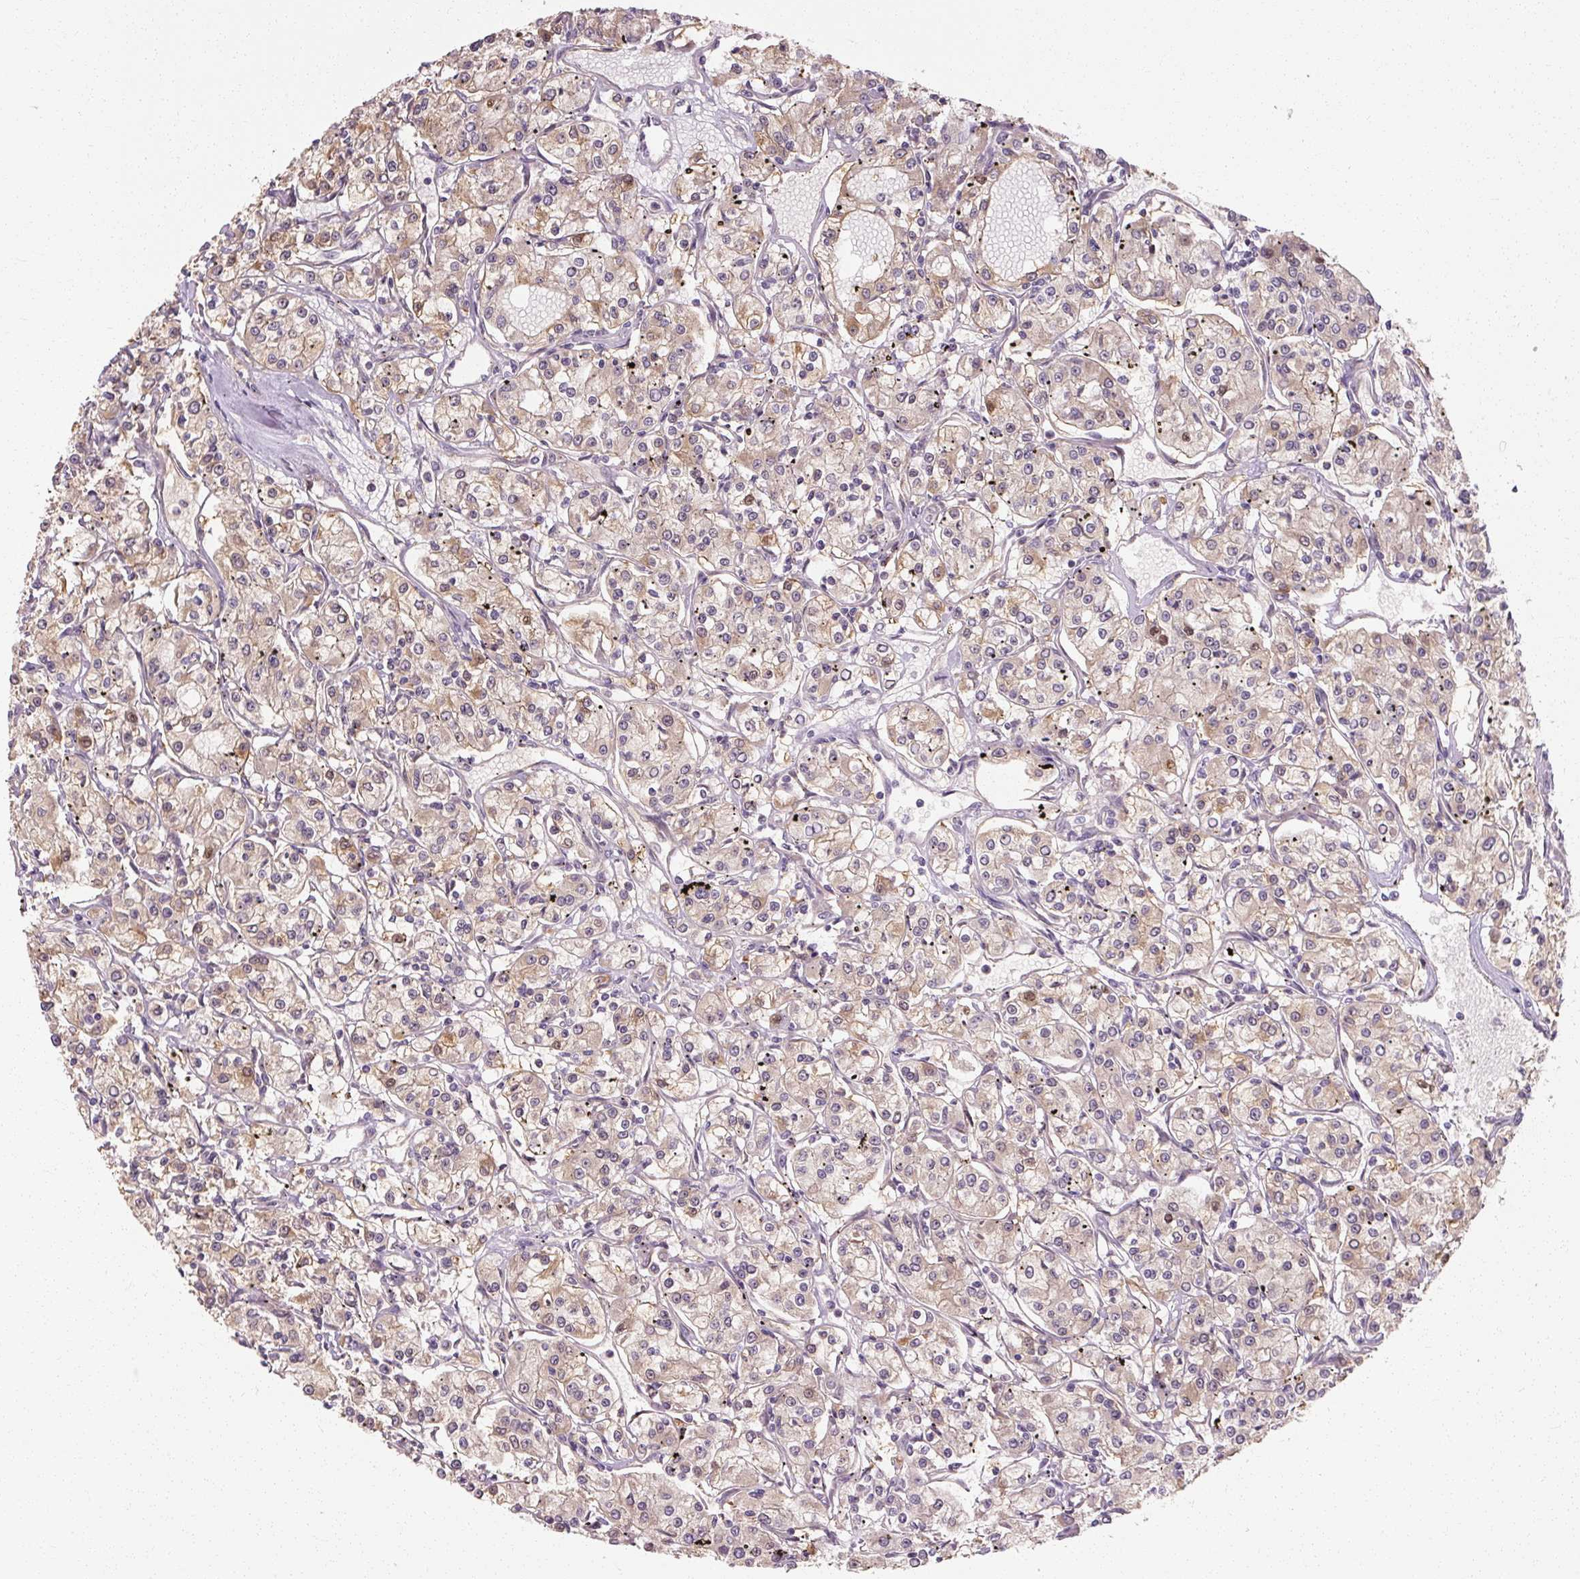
{"staining": {"intensity": "weak", "quantity": "25%-75%", "location": "cytoplasmic/membranous"}, "tissue": "renal cancer", "cell_type": "Tumor cells", "image_type": "cancer", "snomed": [{"axis": "morphology", "description": "Adenocarcinoma, NOS"}, {"axis": "topography", "description": "Kidney"}], "caption": "A brown stain highlights weak cytoplasmic/membranous expression of a protein in renal cancer (adenocarcinoma) tumor cells.", "gene": "RB1CC1", "patient": {"sex": "female", "age": 59}}